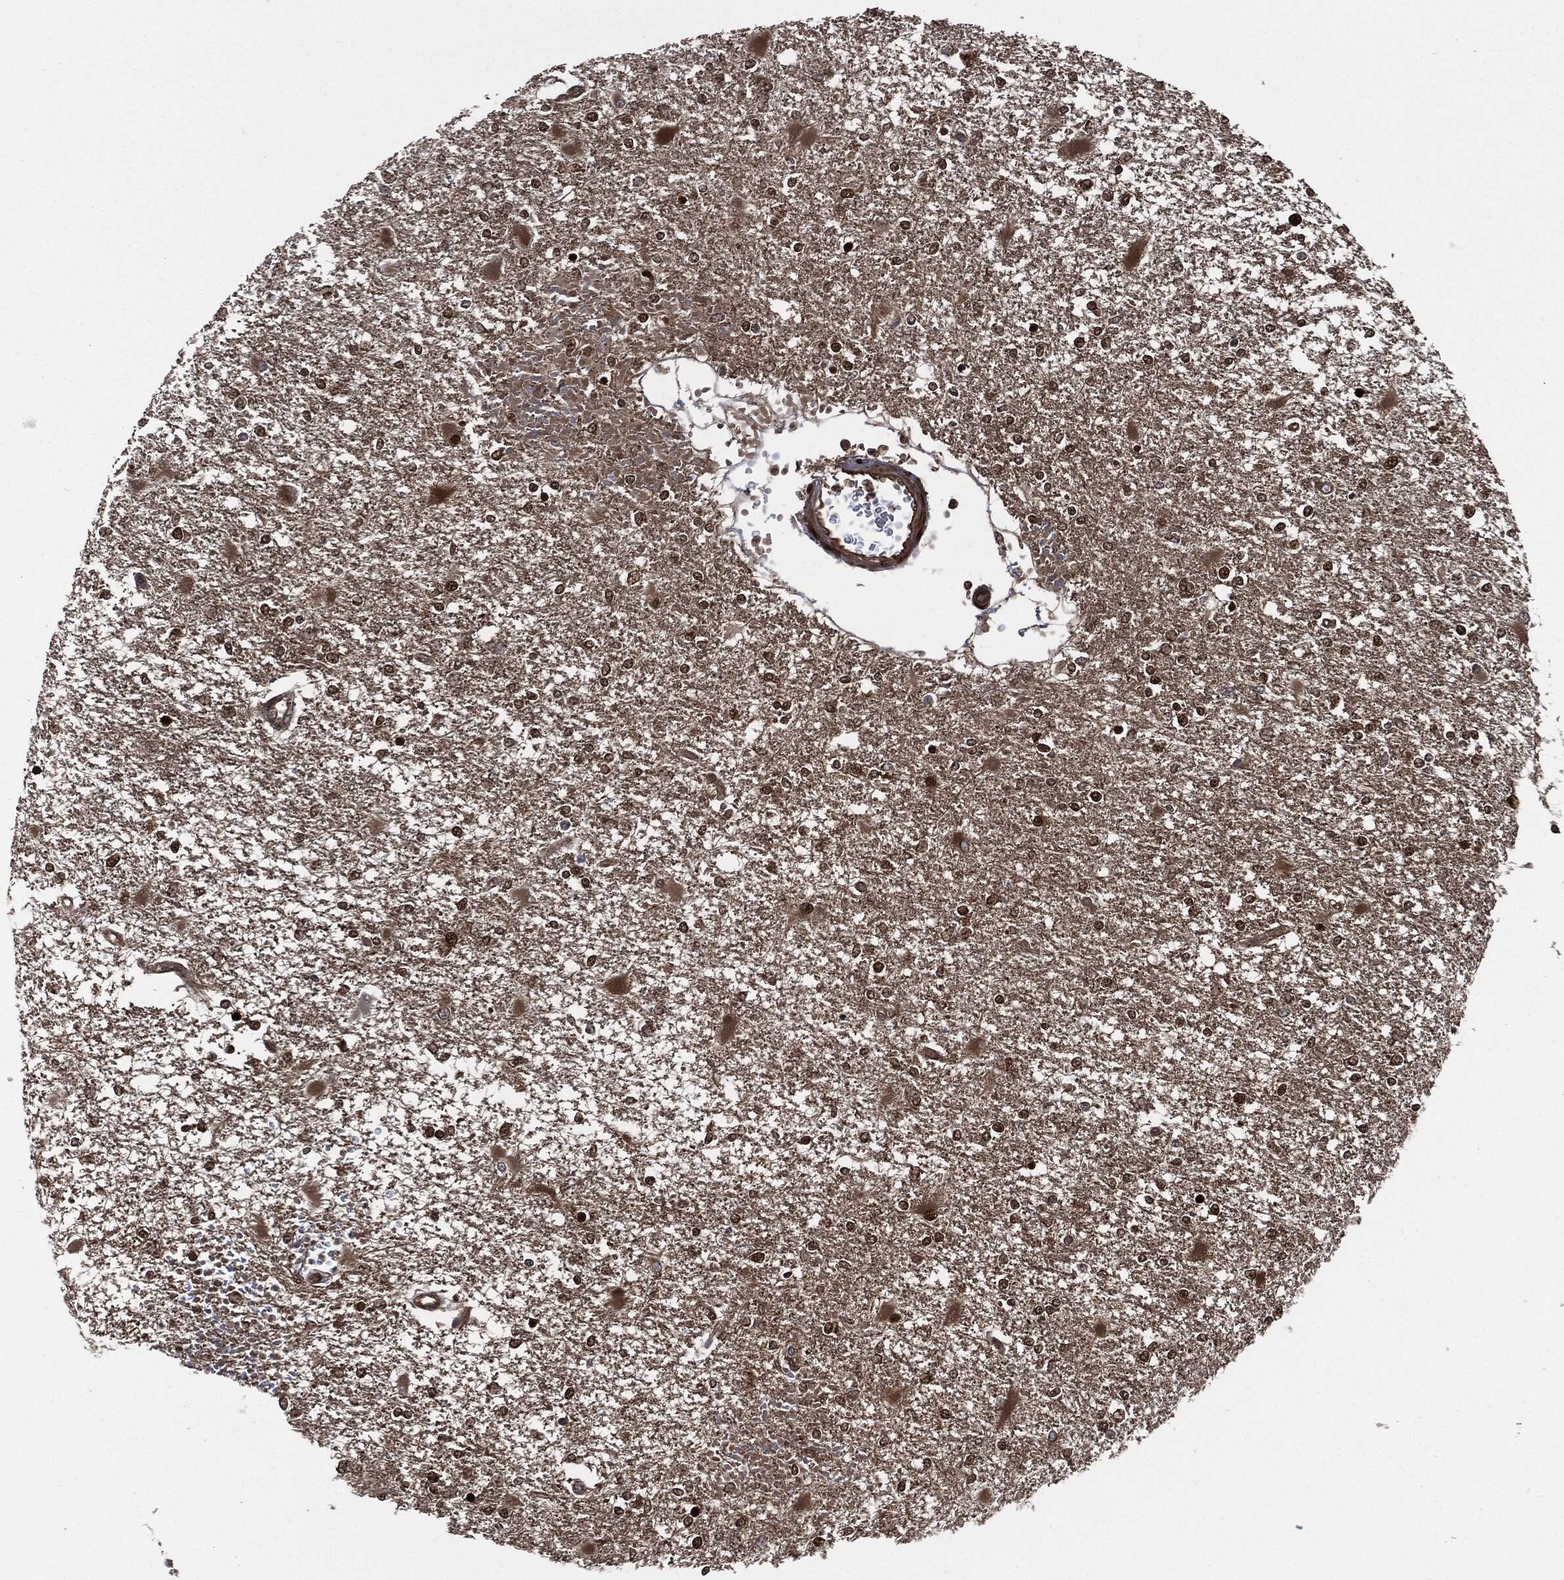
{"staining": {"intensity": "moderate", "quantity": "25%-75%", "location": "nuclear"}, "tissue": "glioma", "cell_type": "Tumor cells", "image_type": "cancer", "snomed": [{"axis": "morphology", "description": "Glioma, malignant, High grade"}, {"axis": "topography", "description": "Cerebral cortex"}], "caption": "This is a photomicrograph of immunohistochemistry (IHC) staining of glioma, which shows moderate staining in the nuclear of tumor cells.", "gene": "DCTN1", "patient": {"sex": "male", "age": 79}}